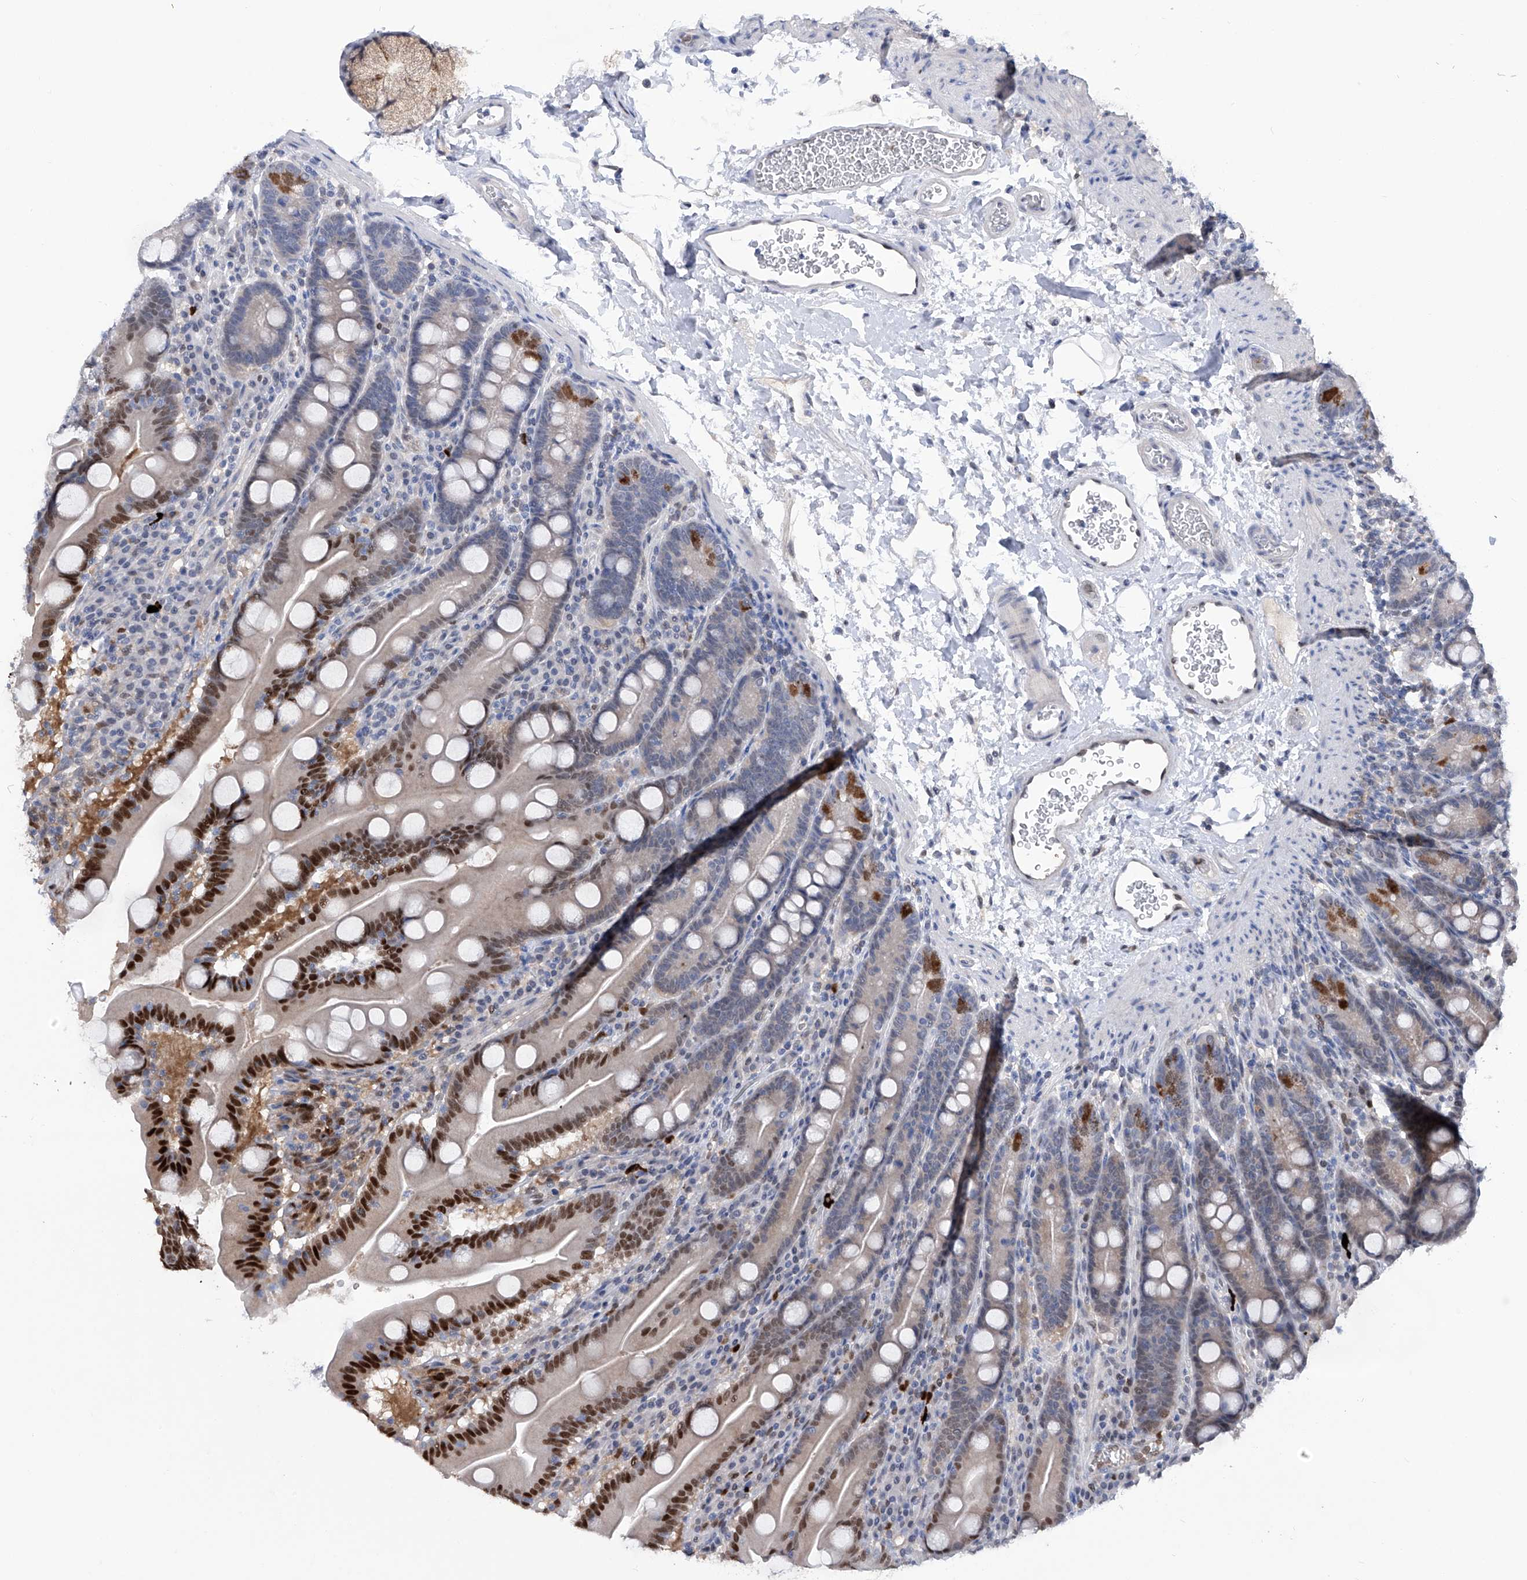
{"staining": {"intensity": "strong", "quantity": "25%-75%", "location": "cytoplasmic/membranous,nuclear"}, "tissue": "duodenum", "cell_type": "Glandular cells", "image_type": "normal", "snomed": [{"axis": "morphology", "description": "Normal tissue, NOS"}, {"axis": "topography", "description": "Duodenum"}], "caption": "This is a photomicrograph of immunohistochemistry (IHC) staining of benign duodenum, which shows strong staining in the cytoplasmic/membranous,nuclear of glandular cells.", "gene": "PHF20", "patient": {"sex": "male", "age": 35}}